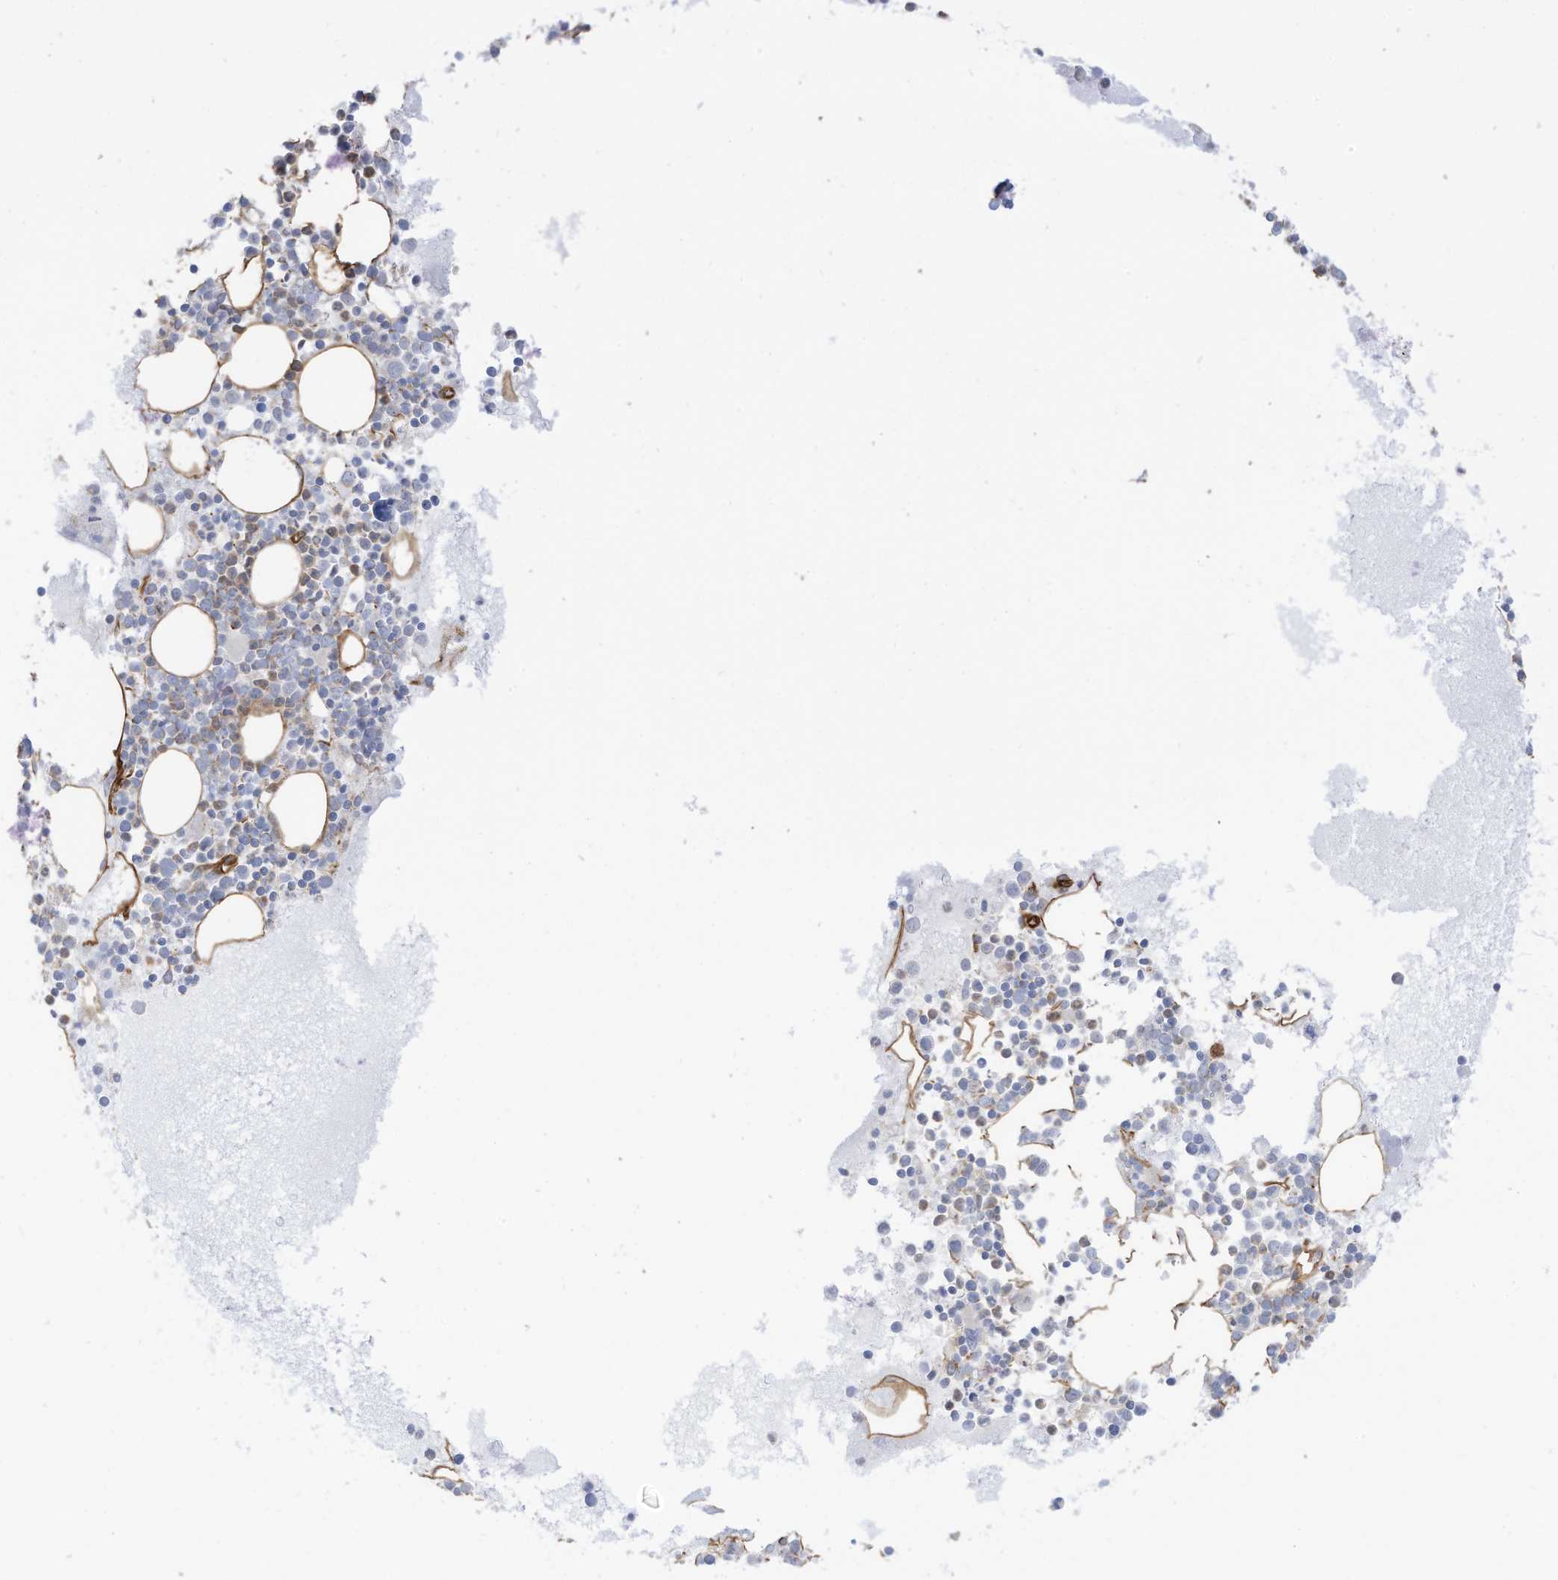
{"staining": {"intensity": "negative", "quantity": "none", "location": "none"}, "tissue": "bone marrow", "cell_type": "Hematopoietic cells", "image_type": "normal", "snomed": [{"axis": "morphology", "description": "Normal tissue, NOS"}, {"axis": "topography", "description": "Bone marrow"}], "caption": "This is a image of IHC staining of benign bone marrow, which shows no staining in hematopoietic cells.", "gene": "ABCB7", "patient": {"sex": "female", "age": 62}}